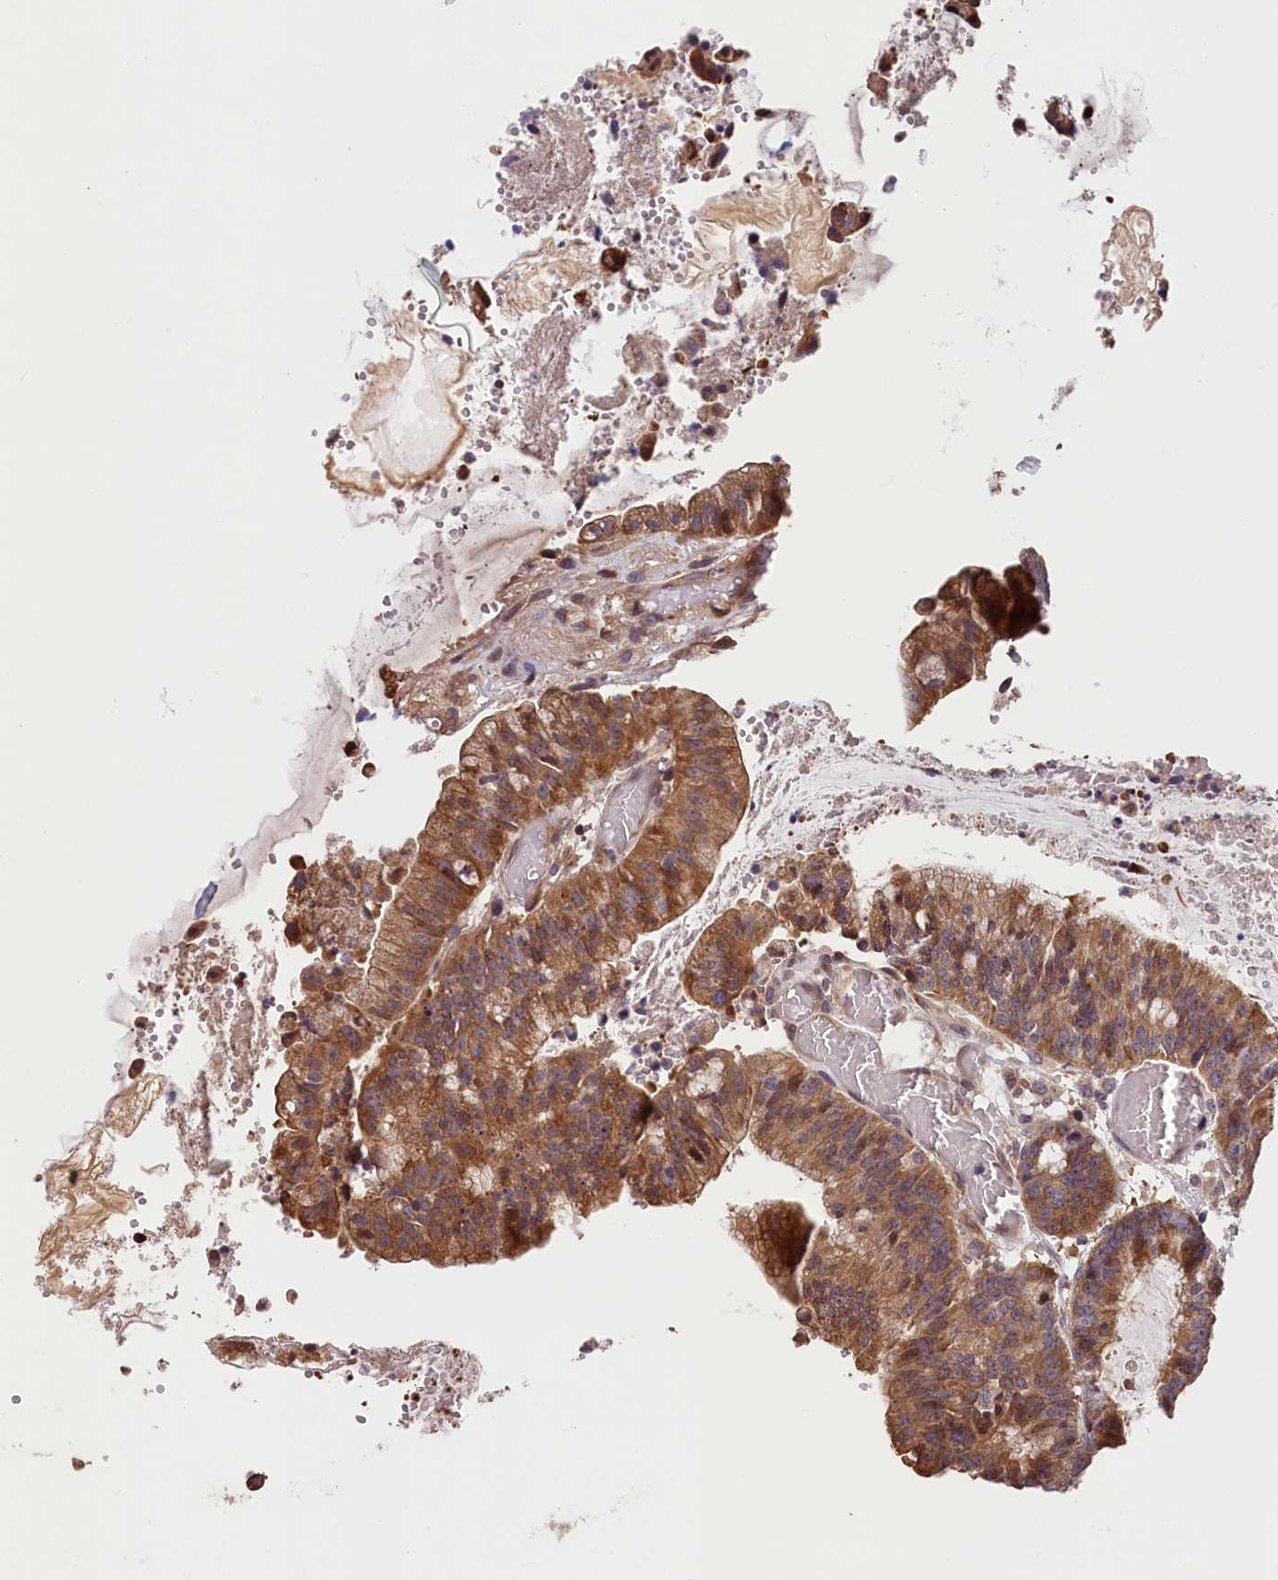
{"staining": {"intensity": "moderate", "quantity": ">75%", "location": "cytoplasmic/membranous"}, "tissue": "colorectal cancer", "cell_type": "Tumor cells", "image_type": "cancer", "snomed": [{"axis": "morphology", "description": "Adenocarcinoma, NOS"}, {"axis": "topography", "description": "Rectum"}], "caption": "Human colorectal adenocarcinoma stained with a brown dye exhibits moderate cytoplasmic/membranous positive positivity in about >75% of tumor cells.", "gene": "TMEM116", "patient": {"sex": "female", "age": 77}}